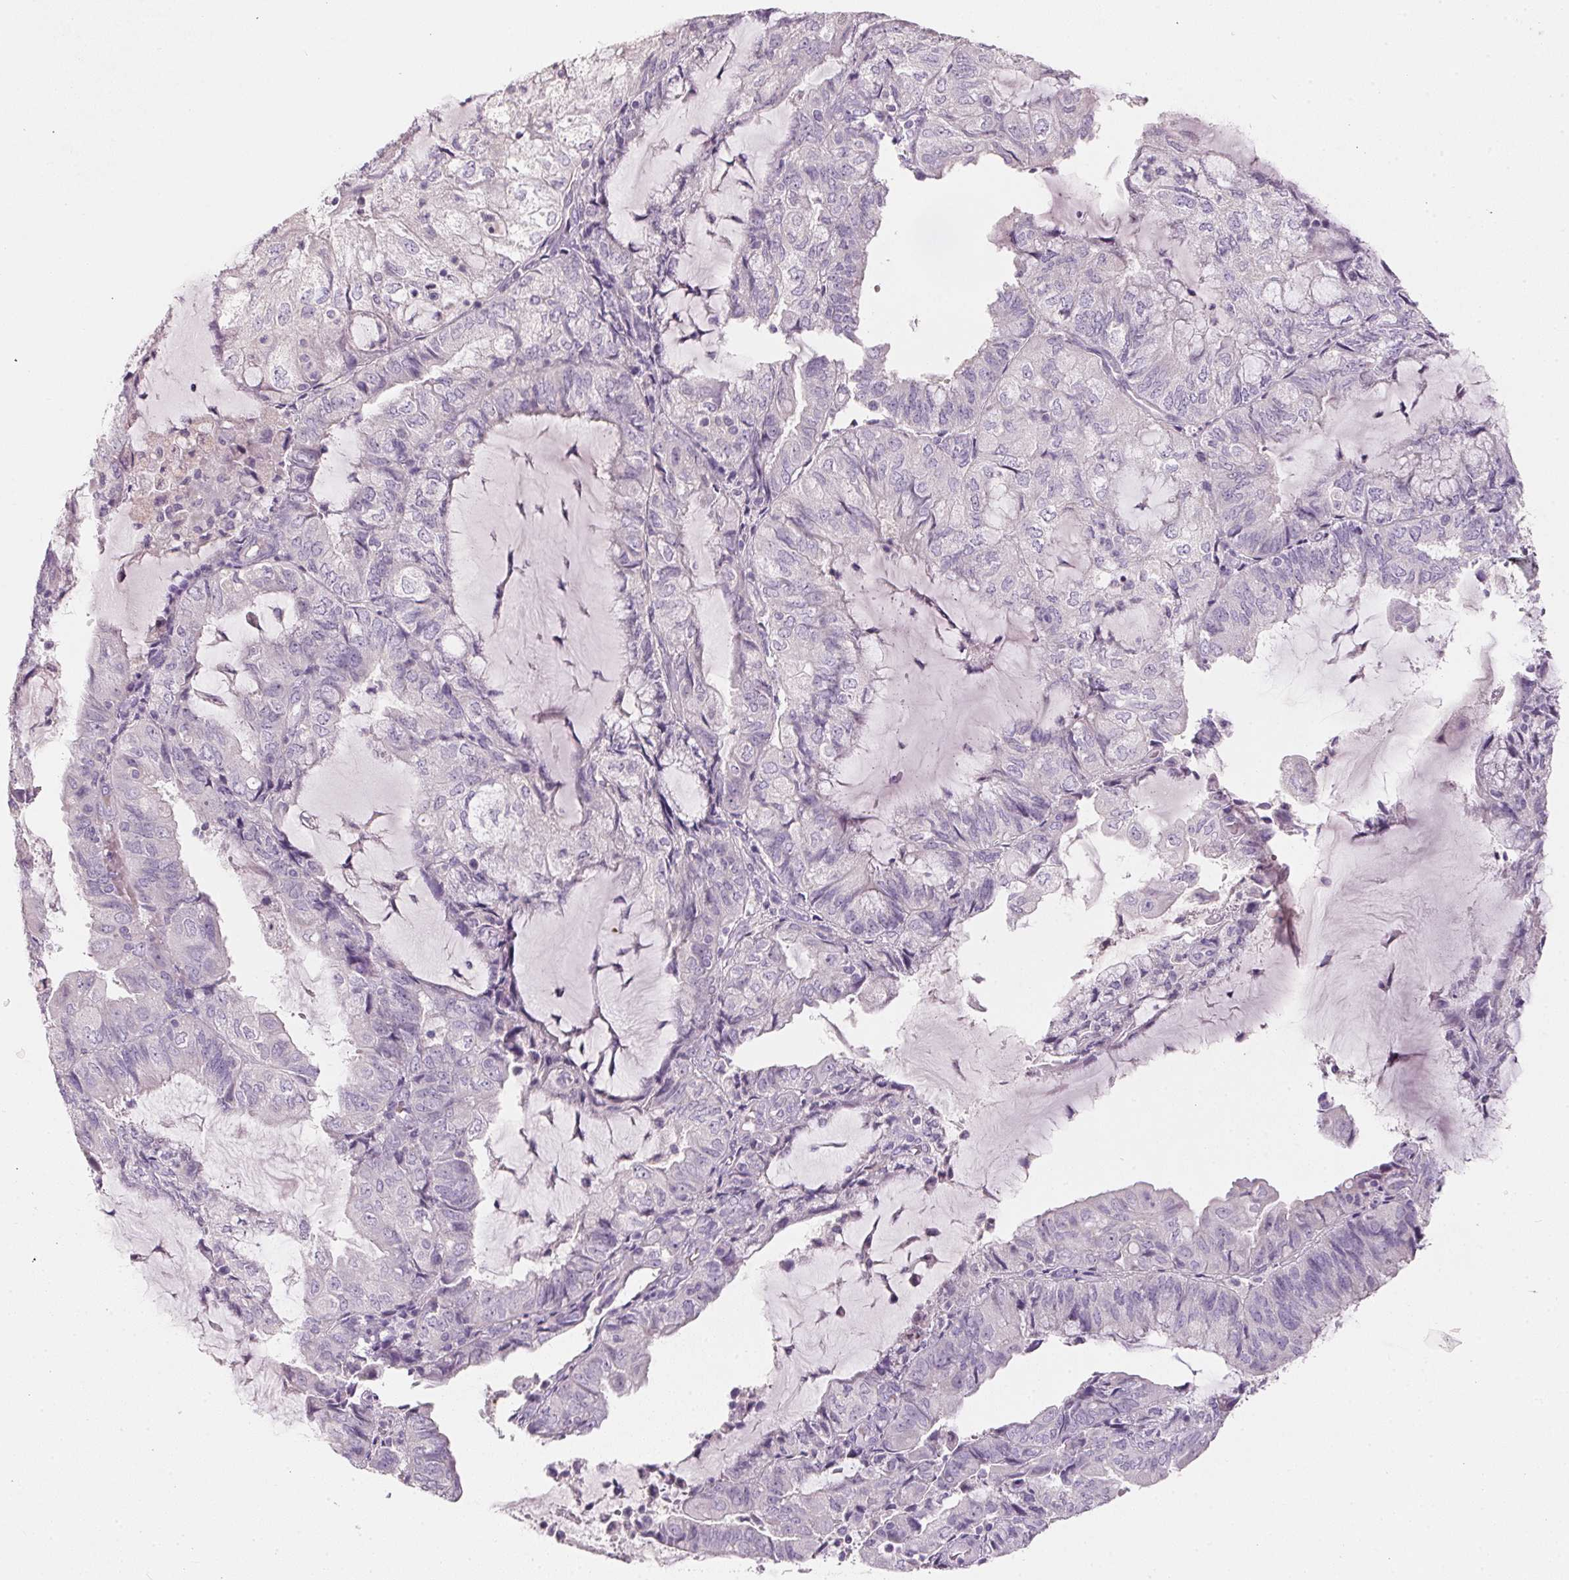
{"staining": {"intensity": "negative", "quantity": "none", "location": "none"}, "tissue": "endometrial cancer", "cell_type": "Tumor cells", "image_type": "cancer", "snomed": [{"axis": "morphology", "description": "Adenocarcinoma, NOS"}, {"axis": "topography", "description": "Endometrium"}], "caption": "A micrograph of endometrial adenocarcinoma stained for a protein reveals no brown staining in tumor cells.", "gene": "HSD17B1", "patient": {"sex": "female", "age": 81}}